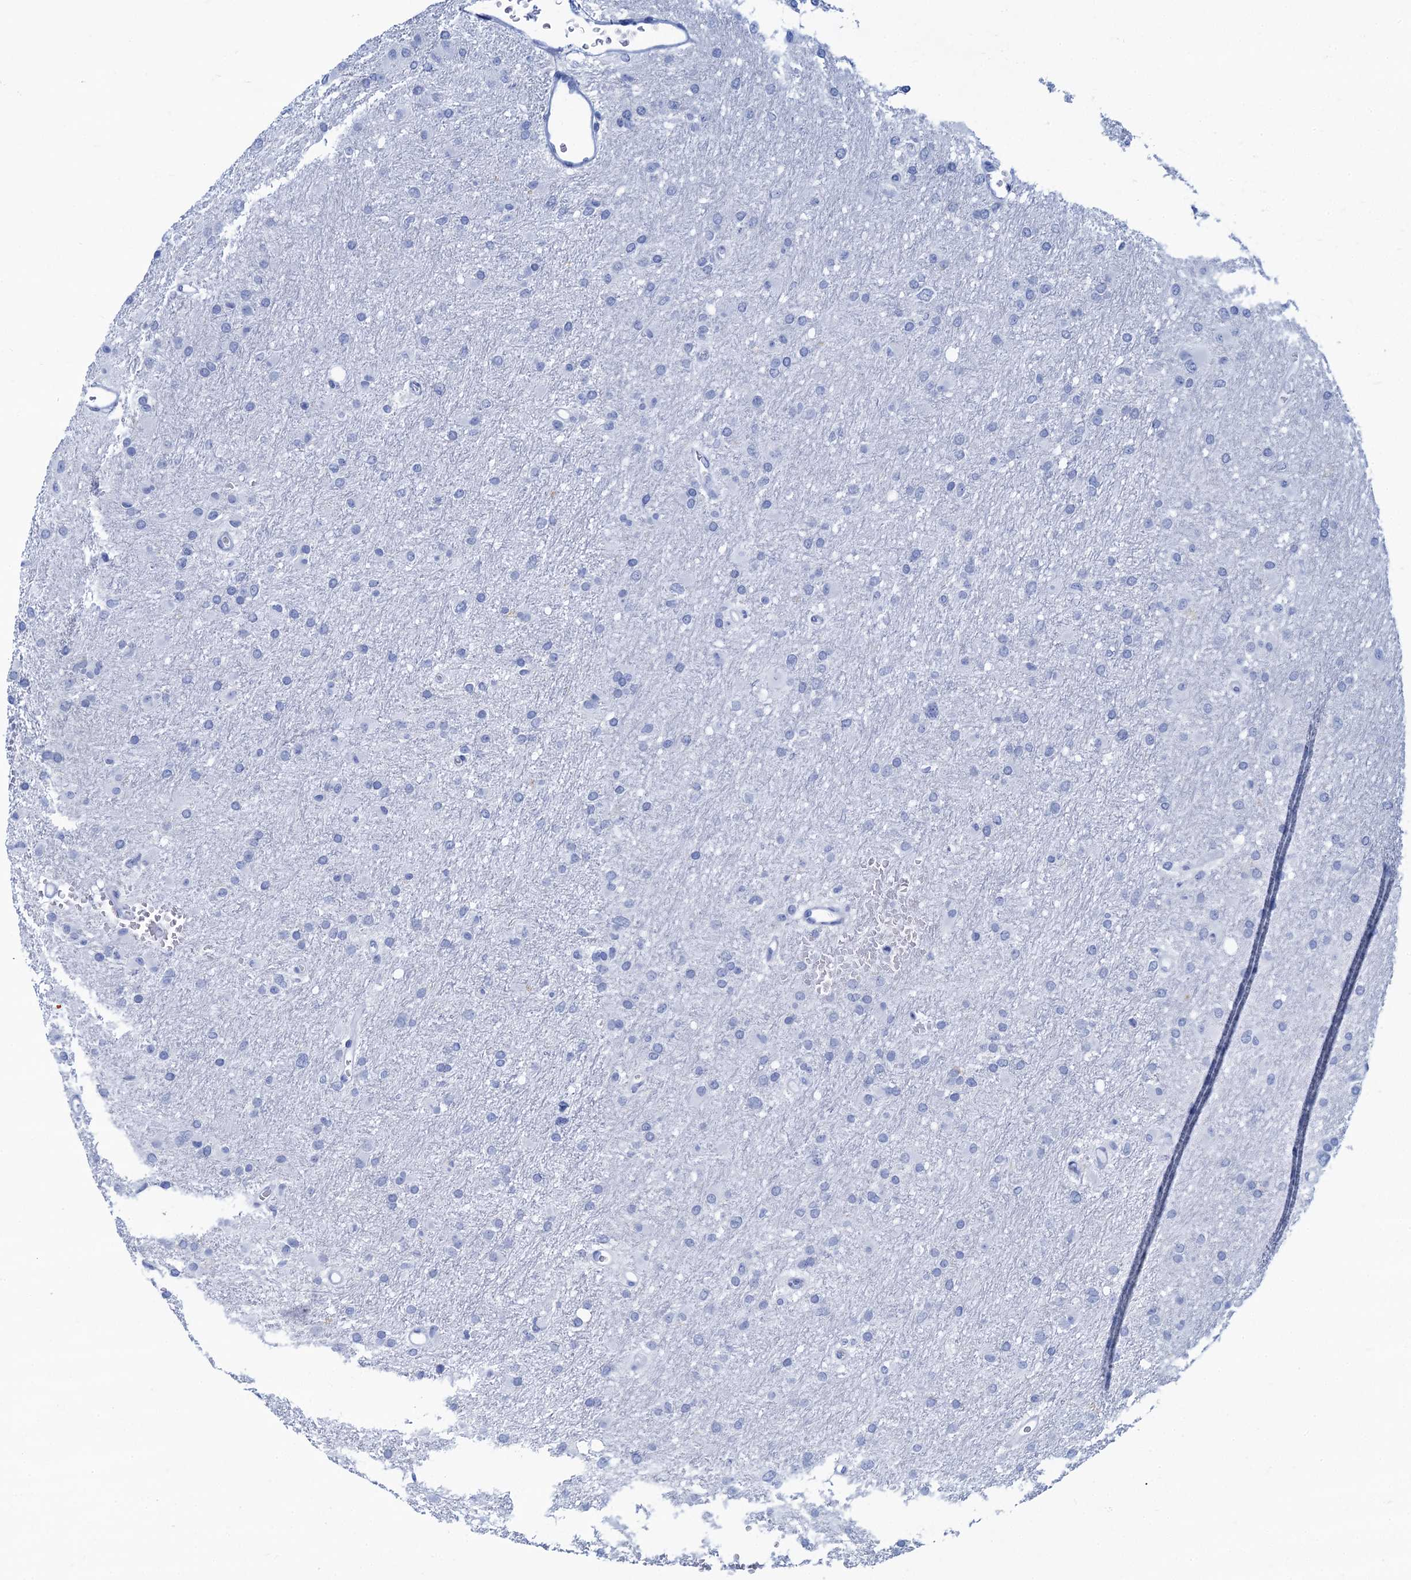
{"staining": {"intensity": "negative", "quantity": "none", "location": "none"}, "tissue": "glioma", "cell_type": "Tumor cells", "image_type": "cancer", "snomed": [{"axis": "morphology", "description": "Glioma, malignant, High grade"}, {"axis": "topography", "description": "Cerebral cortex"}], "caption": "Immunohistochemical staining of glioma displays no significant positivity in tumor cells. The staining is performed using DAB brown chromogen with nuclei counter-stained in using hematoxylin.", "gene": "CABYR", "patient": {"sex": "female", "age": 36}}